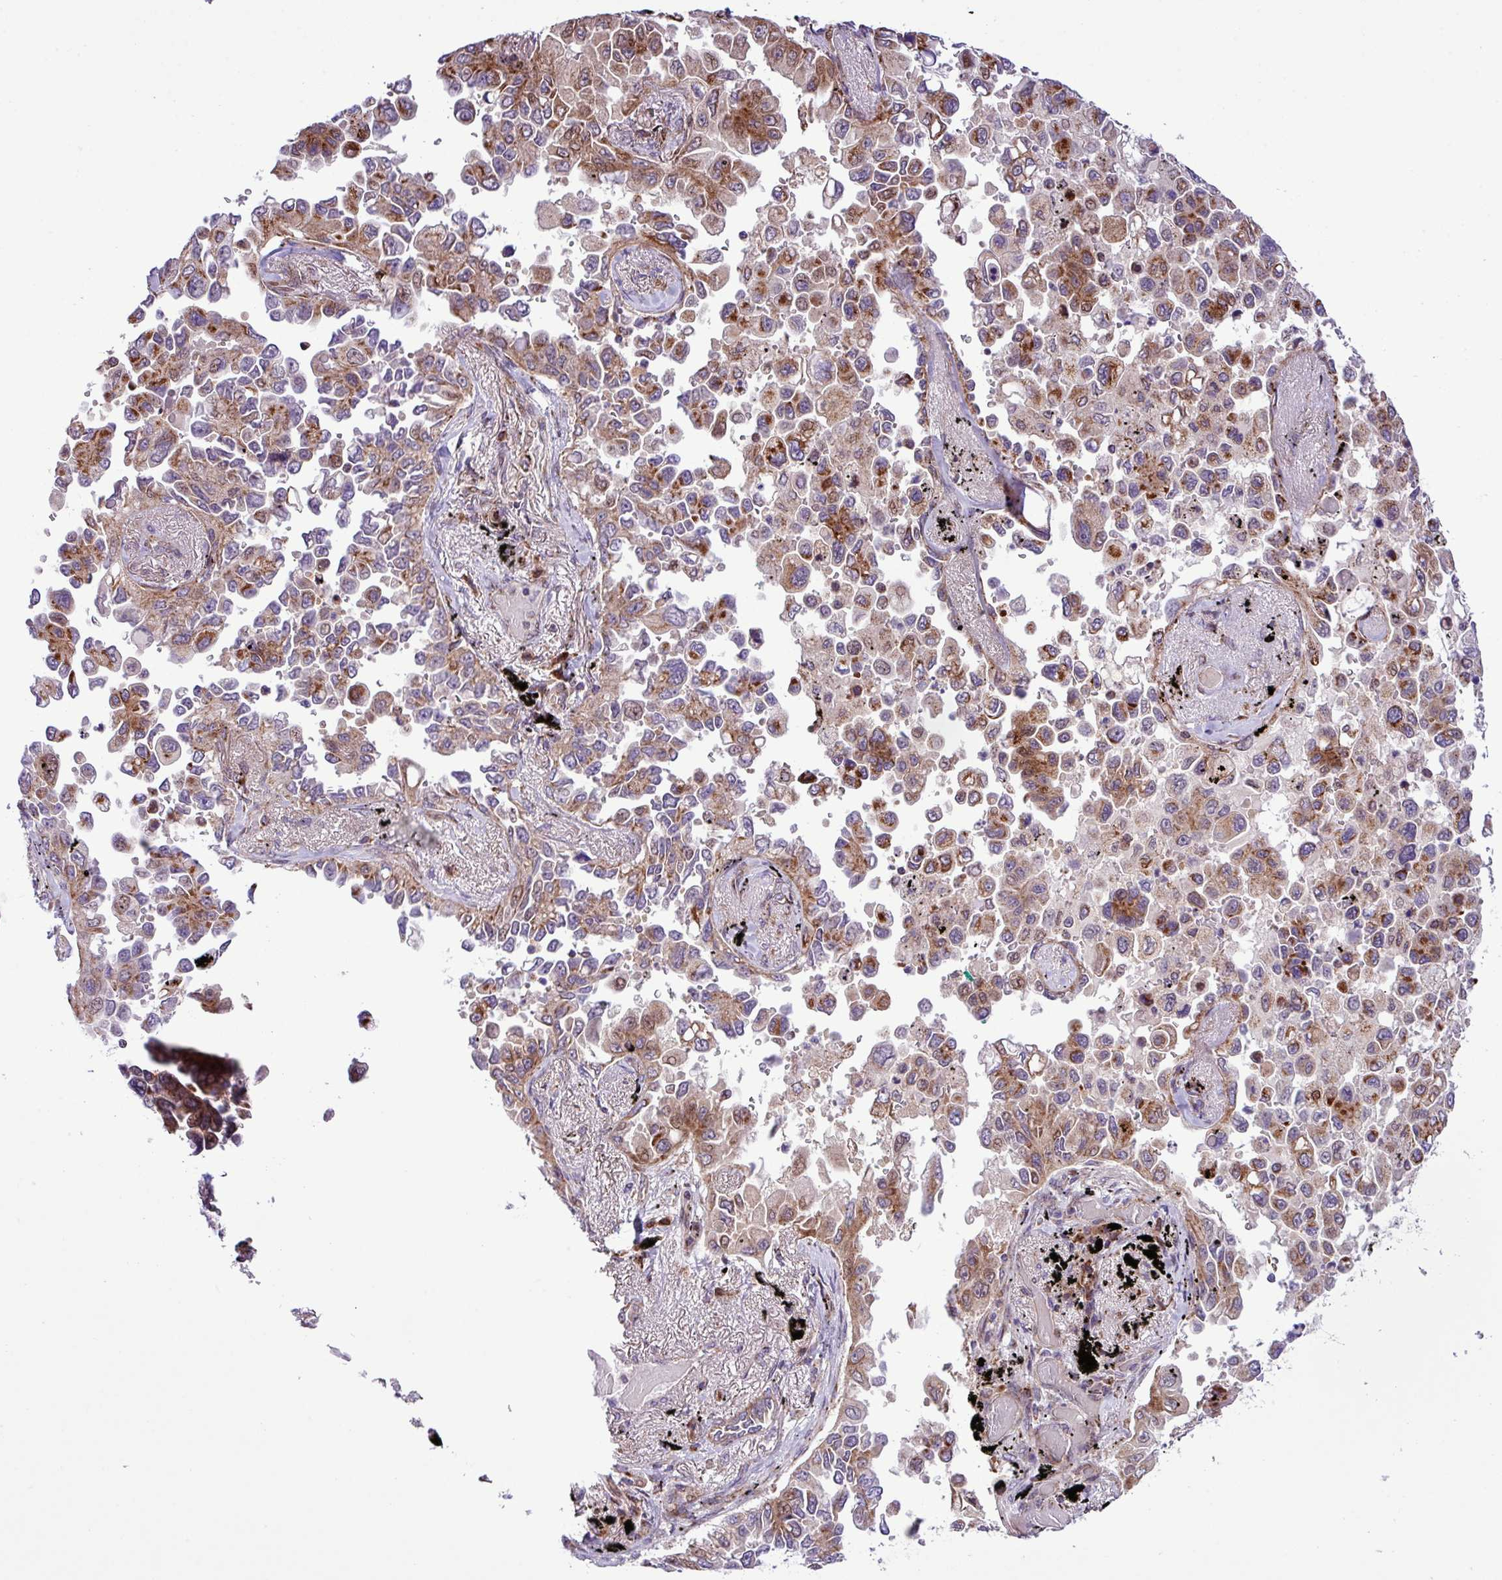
{"staining": {"intensity": "moderate", "quantity": ">75%", "location": "cytoplasmic/membranous"}, "tissue": "lung cancer", "cell_type": "Tumor cells", "image_type": "cancer", "snomed": [{"axis": "morphology", "description": "Adenocarcinoma, NOS"}, {"axis": "topography", "description": "Lung"}], "caption": "Lung cancer stained with a brown dye demonstrates moderate cytoplasmic/membranous positive staining in approximately >75% of tumor cells.", "gene": "B3GNT9", "patient": {"sex": "female", "age": 67}}